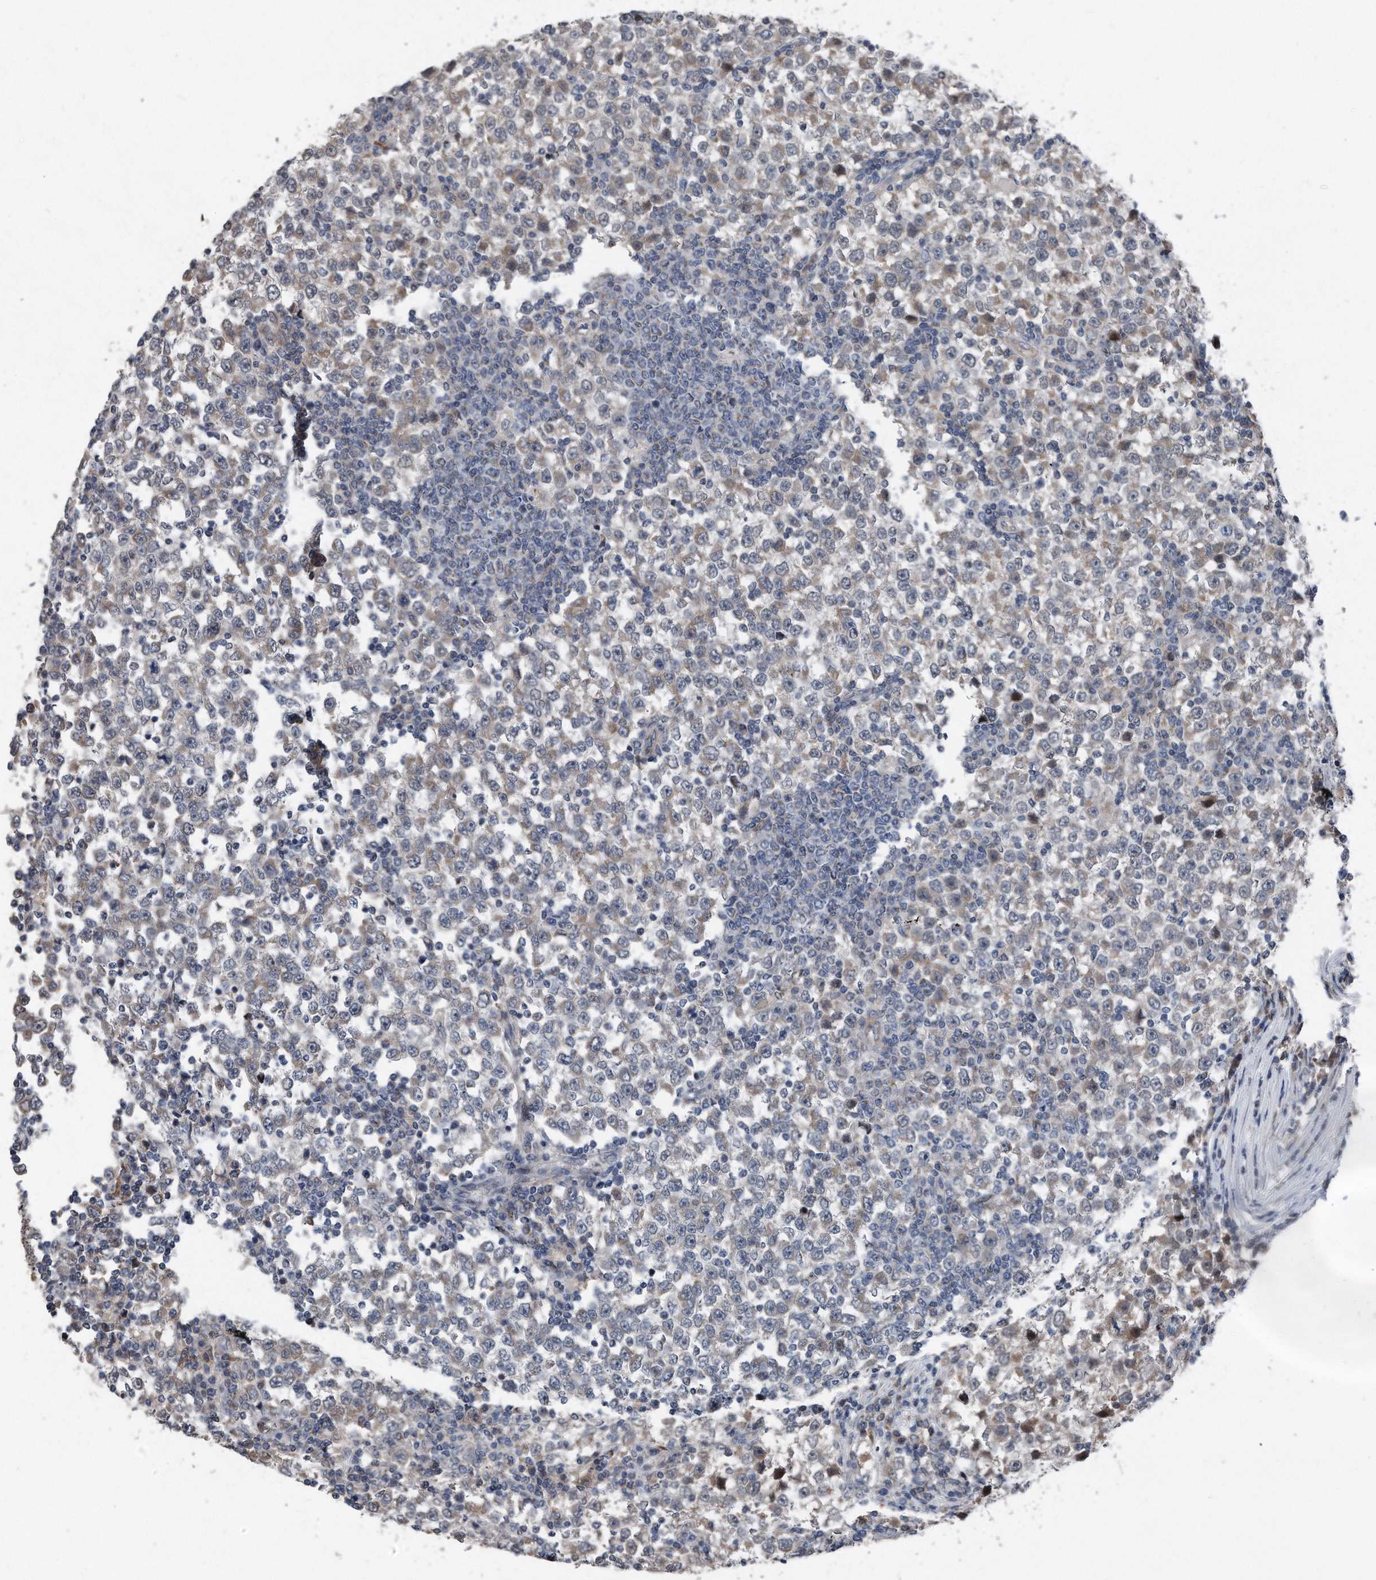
{"staining": {"intensity": "weak", "quantity": "<25%", "location": "cytoplasmic/membranous"}, "tissue": "testis cancer", "cell_type": "Tumor cells", "image_type": "cancer", "snomed": [{"axis": "morphology", "description": "Seminoma, NOS"}, {"axis": "topography", "description": "Testis"}], "caption": "High magnification brightfield microscopy of testis cancer (seminoma) stained with DAB (brown) and counterstained with hematoxylin (blue): tumor cells show no significant positivity.", "gene": "DST", "patient": {"sex": "male", "age": 65}}